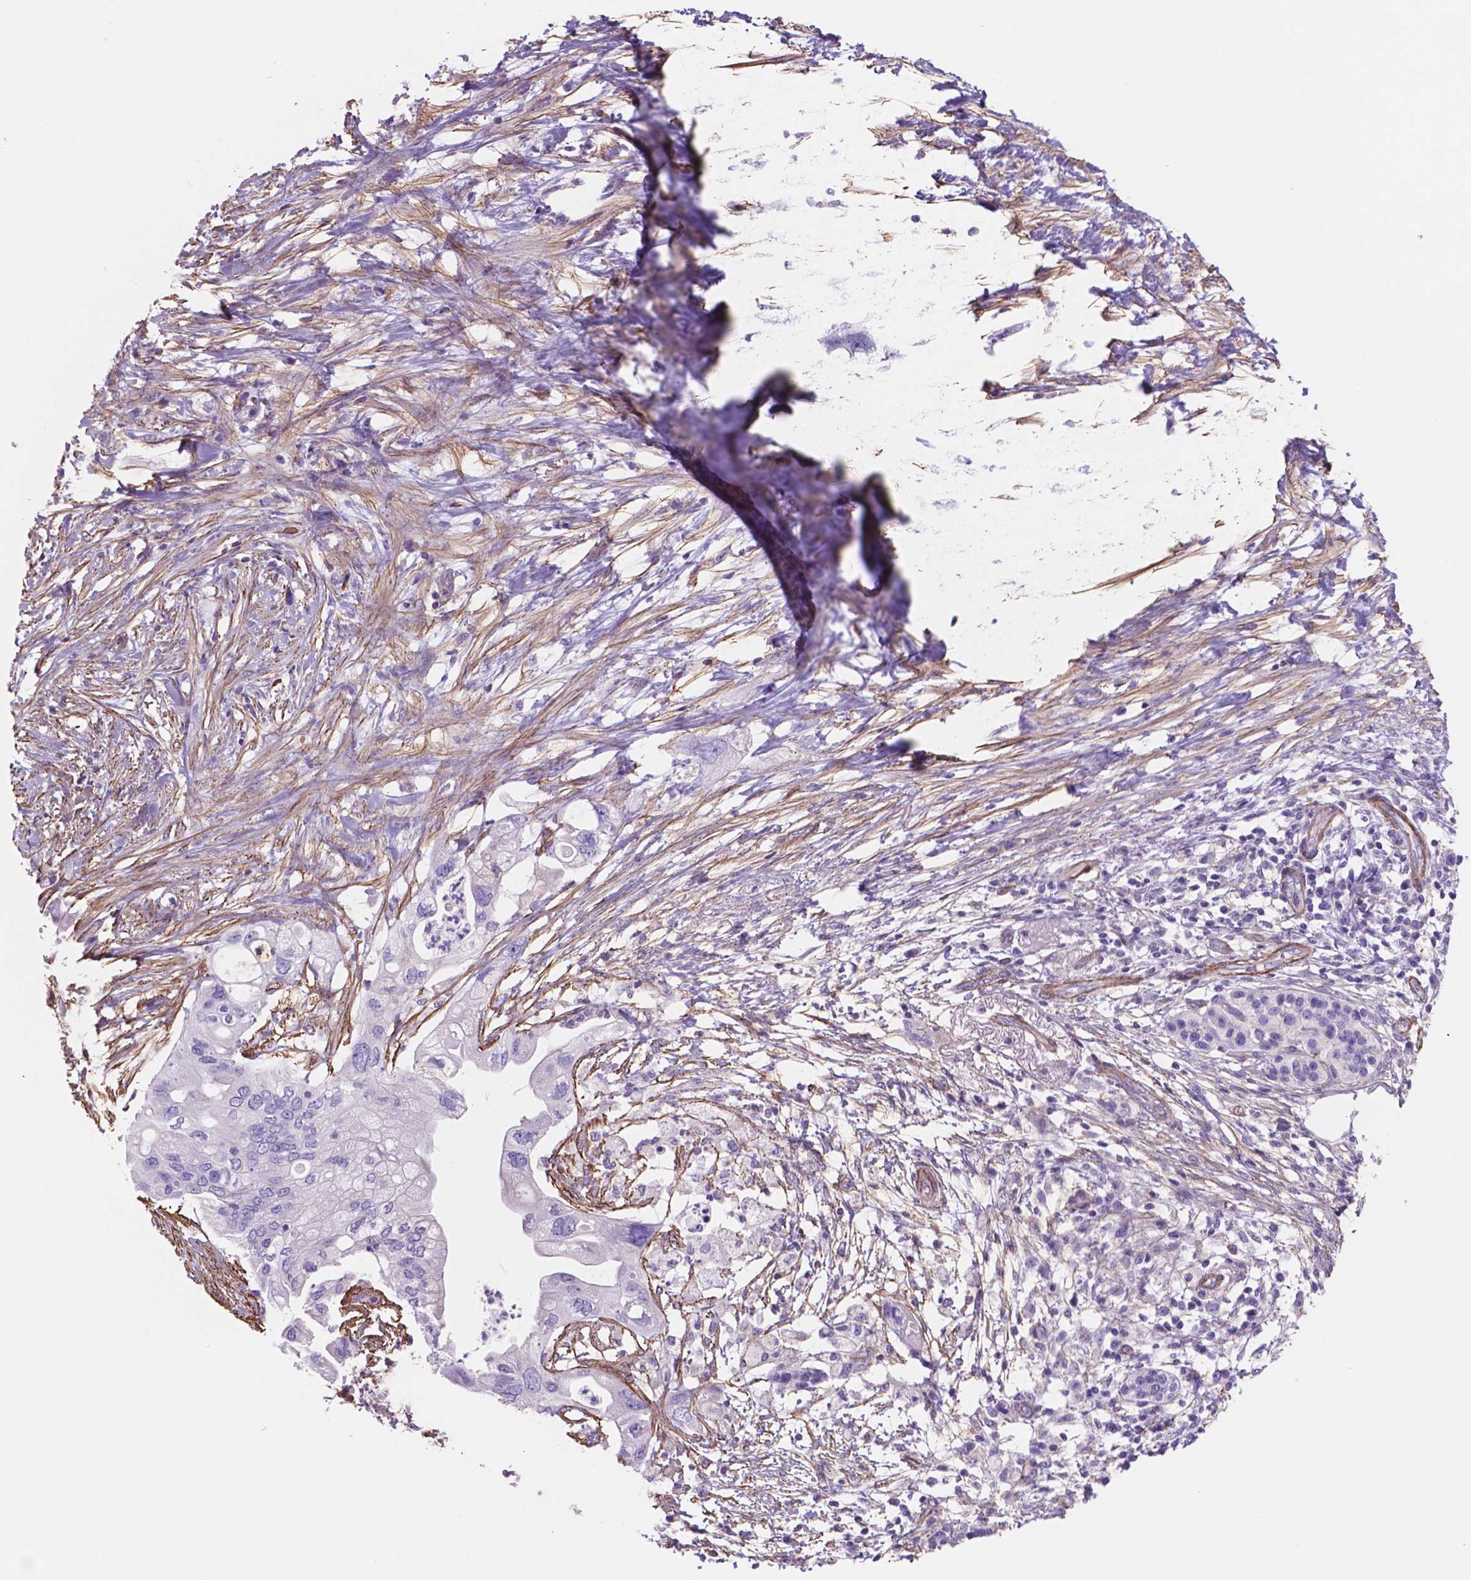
{"staining": {"intensity": "negative", "quantity": "none", "location": "none"}, "tissue": "pancreatic cancer", "cell_type": "Tumor cells", "image_type": "cancer", "snomed": [{"axis": "morphology", "description": "Adenocarcinoma, NOS"}, {"axis": "topography", "description": "Pancreas"}], "caption": "Immunohistochemistry of human pancreatic cancer (adenocarcinoma) reveals no positivity in tumor cells. (Brightfield microscopy of DAB (3,3'-diaminobenzidine) IHC at high magnification).", "gene": "TOR2A", "patient": {"sex": "female", "age": 72}}